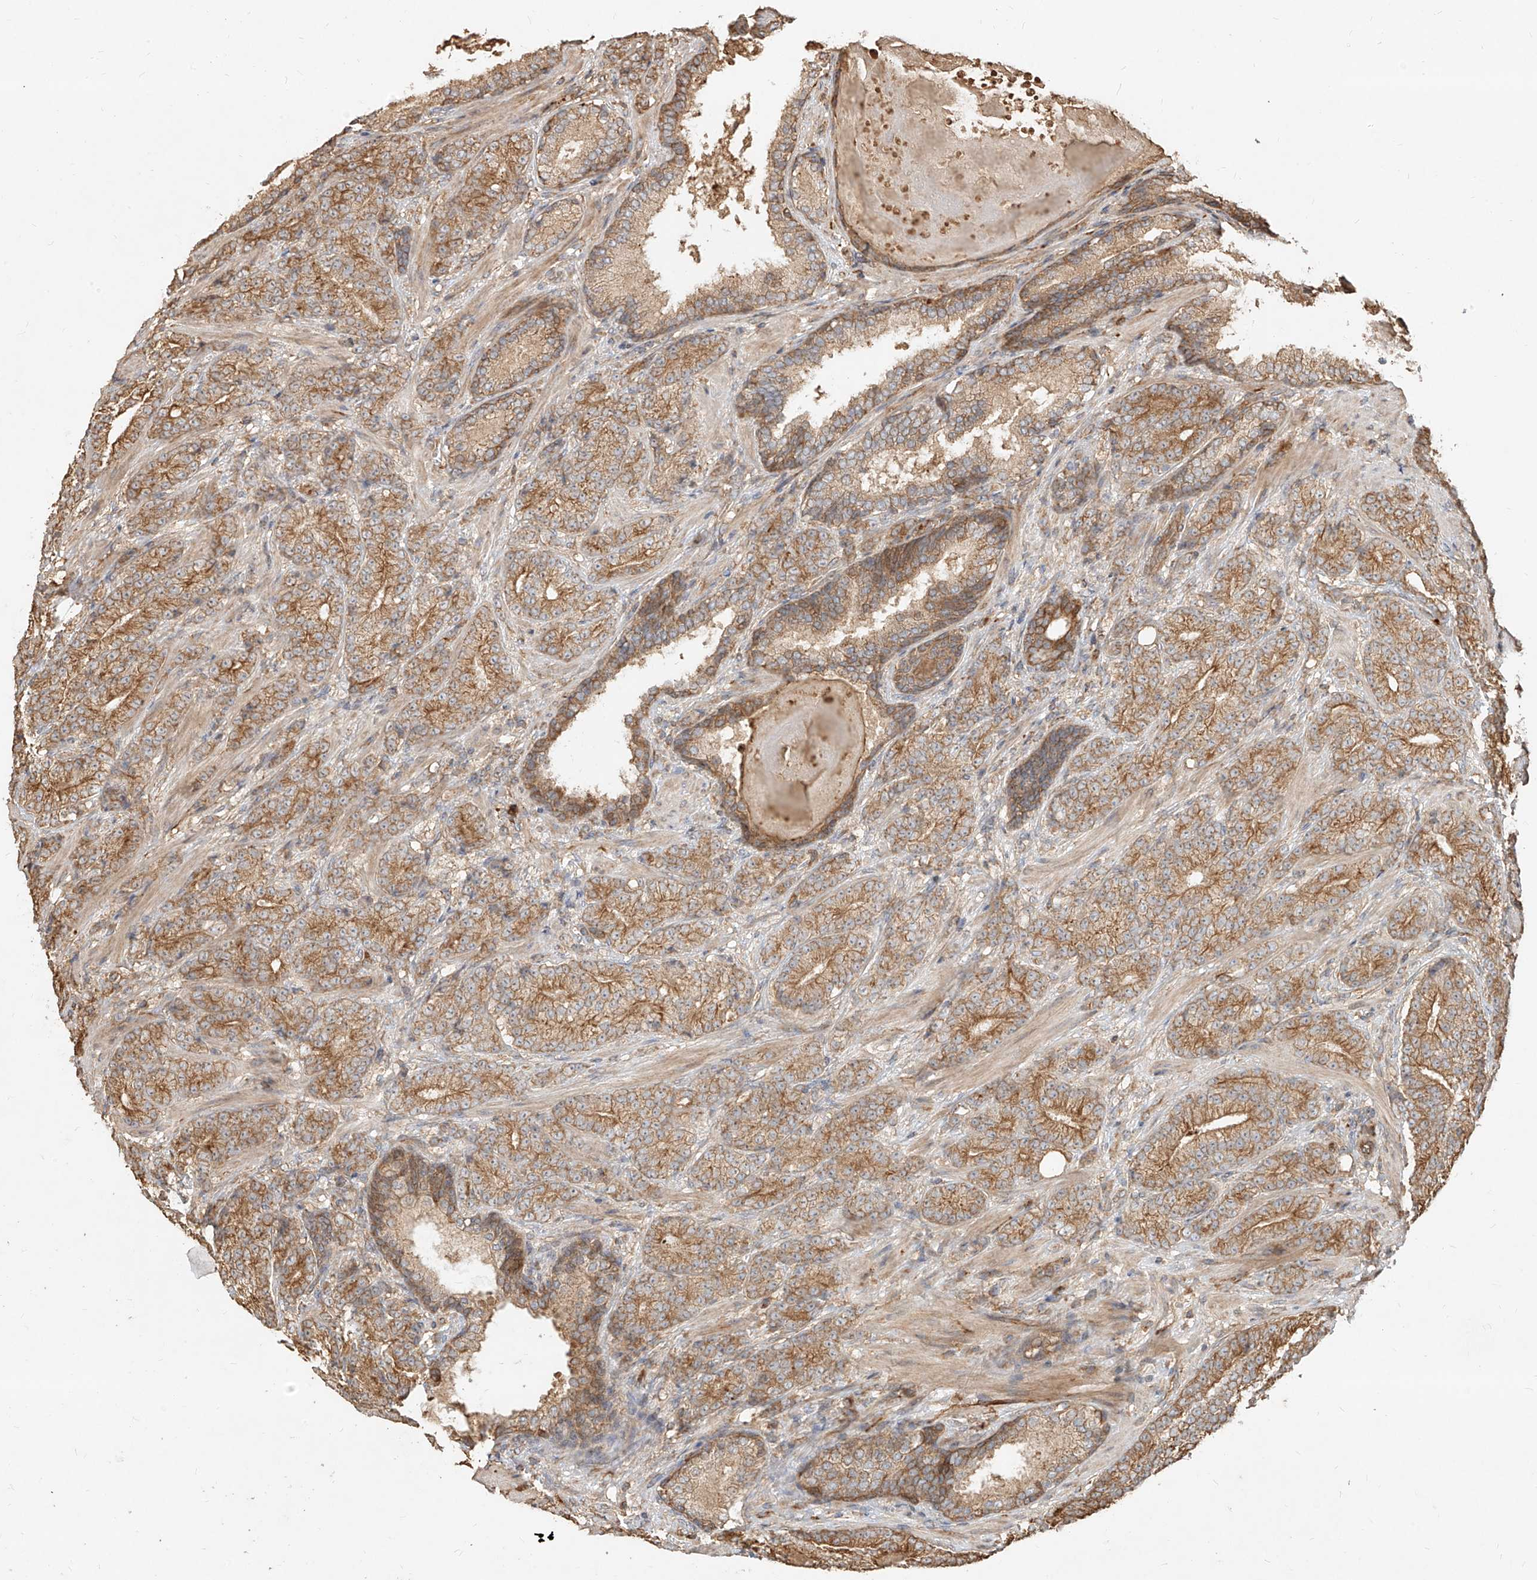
{"staining": {"intensity": "moderate", "quantity": ">75%", "location": "cytoplasmic/membranous"}, "tissue": "prostate cancer", "cell_type": "Tumor cells", "image_type": "cancer", "snomed": [{"axis": "morphology", "description": "Adenocarcinoma, High grade"}, {"axis": "topography", "description": "Prostate"}], "caption": "Prostate cancer stained with a protein marker displays moderate staining in tumor cells.", "gene": "EFNB1", "patient": {"sex": "male", "age": 61}}